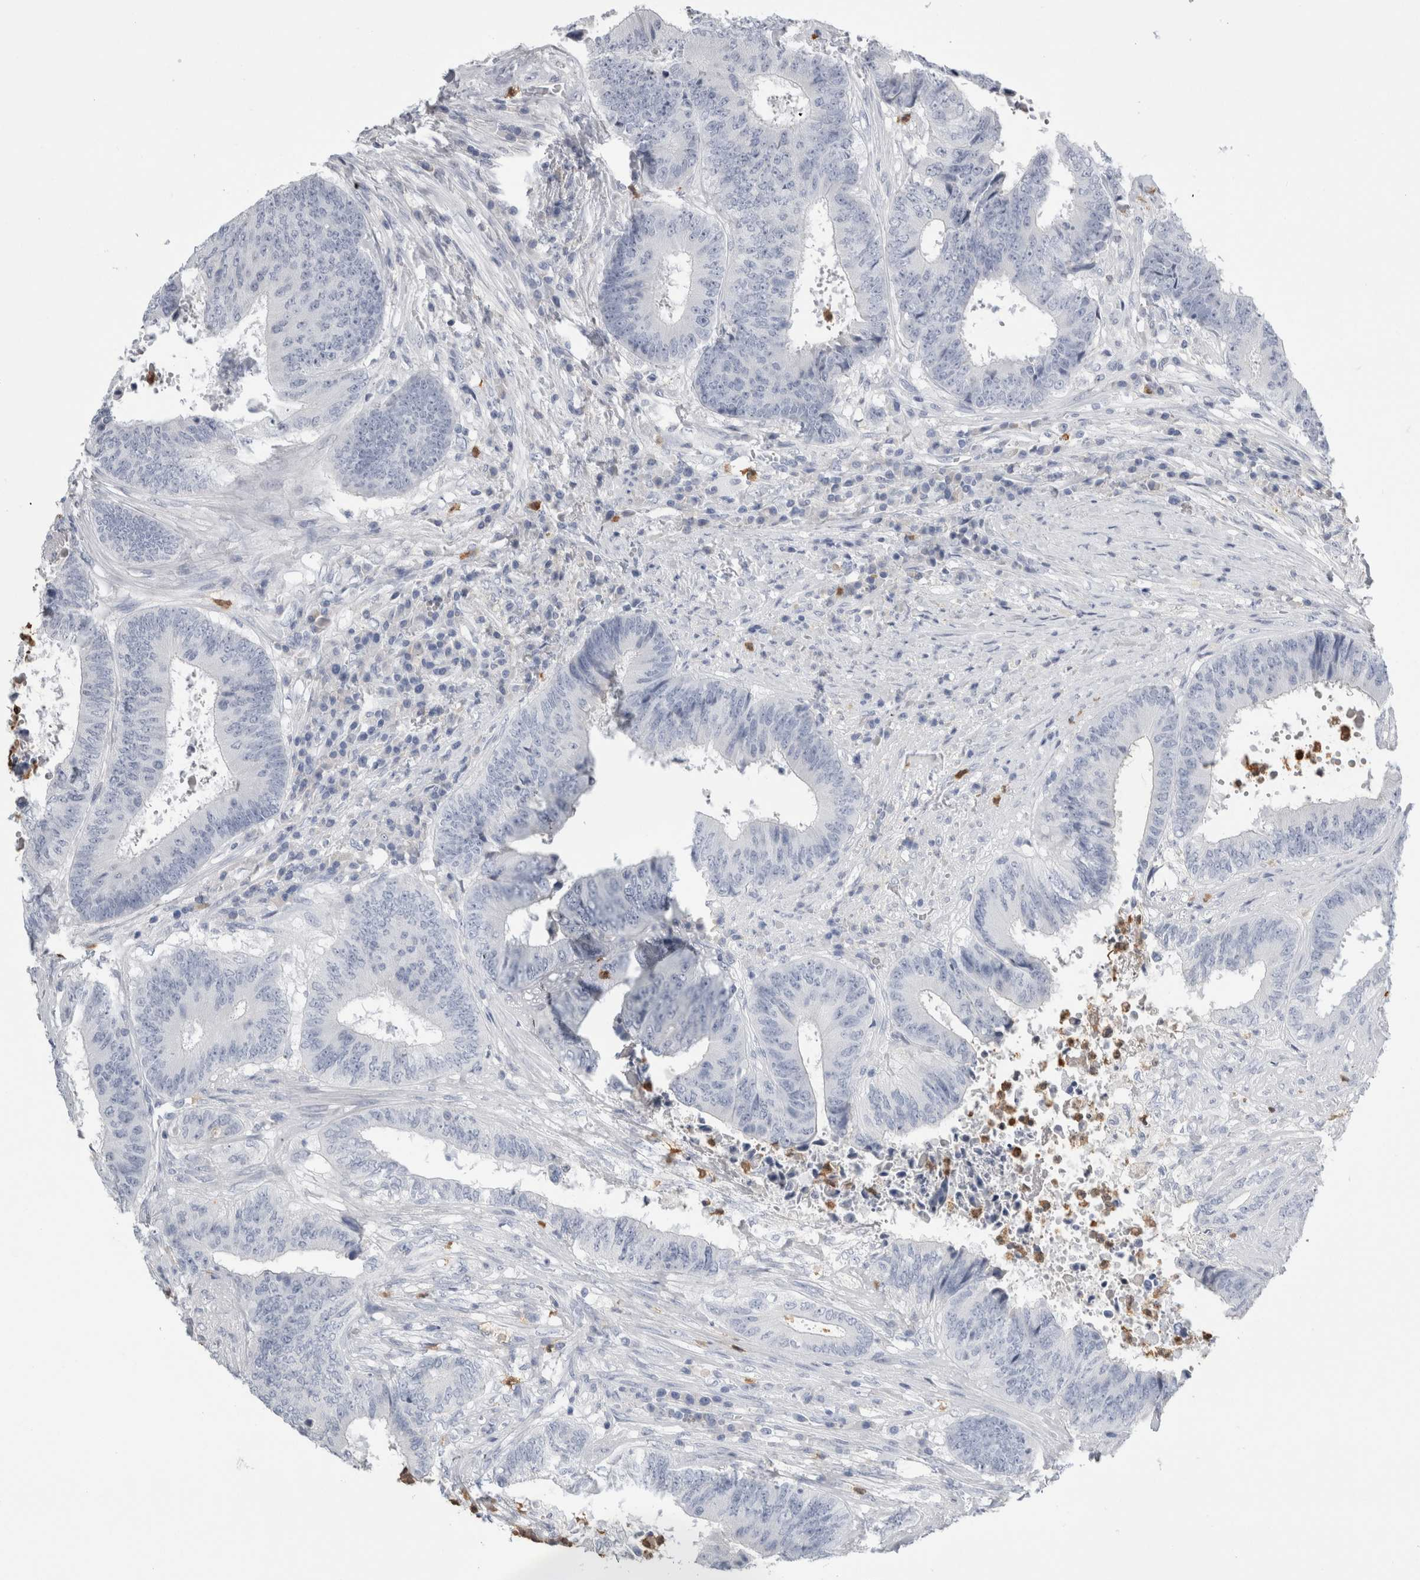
{"staining": {"intensity": "negative", "quantity": "none", "location": "none"}, "tissue": "colorectal cancer", "cell_type": "Tumor cells", "image_type": "cancer", "snomed": [{"axis": "morphology", "description": "Adenocarcinoma, NOS"}, {"axis": "topography", "description": "Rectum"}], "caption": "This is an immunohistochemistry photomicrograph of colorectal adenocarcinoma. There is no expression in tumor cells.", "gene": "S100A12", "patient": {"sex": "male", "age": 72}}